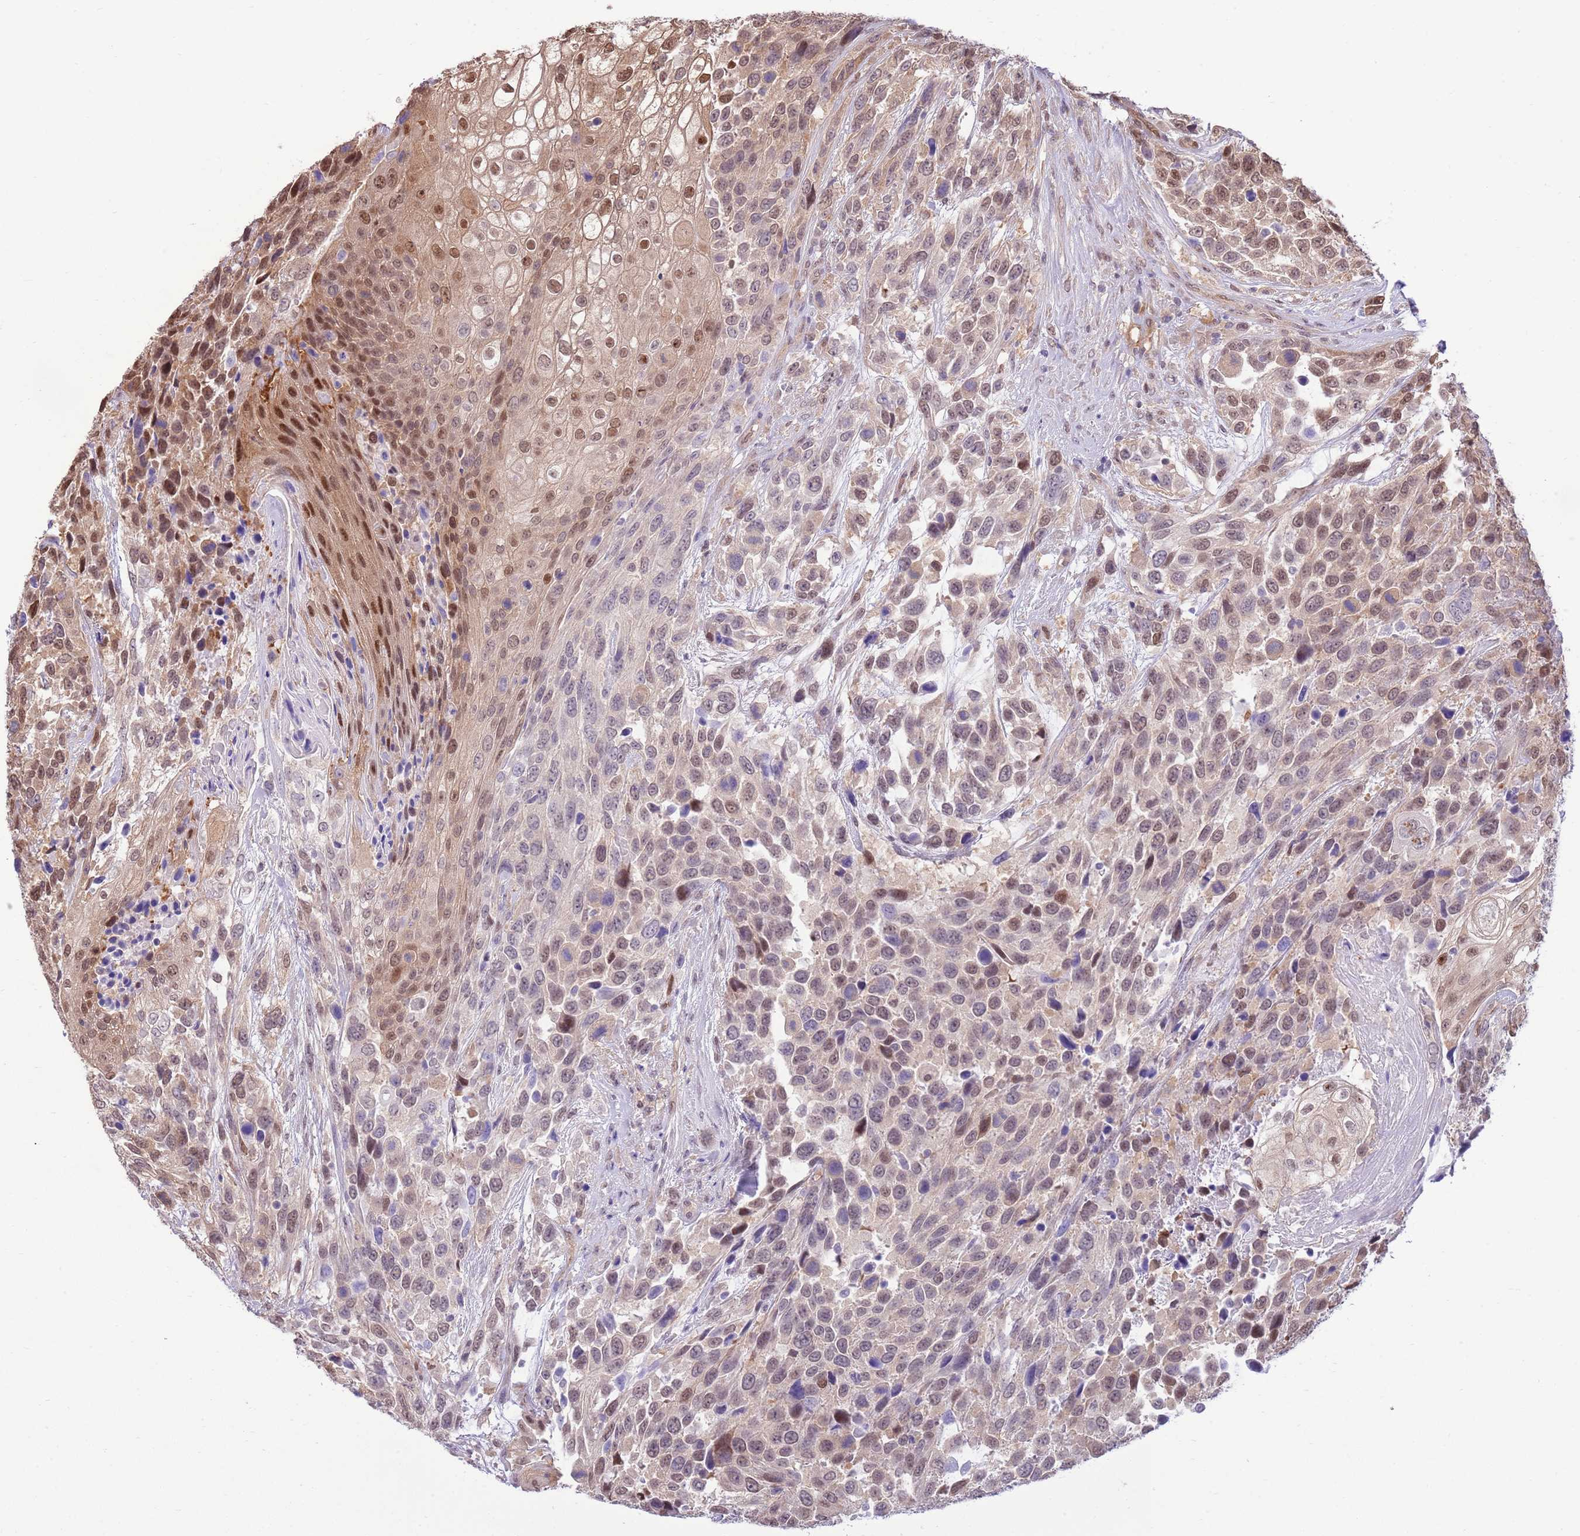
{"staining": {"intensity": "moderate", "quantity": "25%-75%", "location": "nuclear"}, "tissue": "urothelial cancer", "cell_type": "Tumor cells", "image_type": "cancer", "snomed": [{"axis": "morphology", "description": "Urothelial carcinoma, High grade"}, {"axis": "topography", "description": "Urinary bladder"}], "caption": "Immunohistochemistry (IHC) histopathology image of human high-grade urothelial carcinoma stained for a protein (brown), which displays medium levels of moderate nuclear staining in about 25%-75% of tumor cells.", "gene": "NSFL1C", "patient": {"sex": "female", "age": 70}}